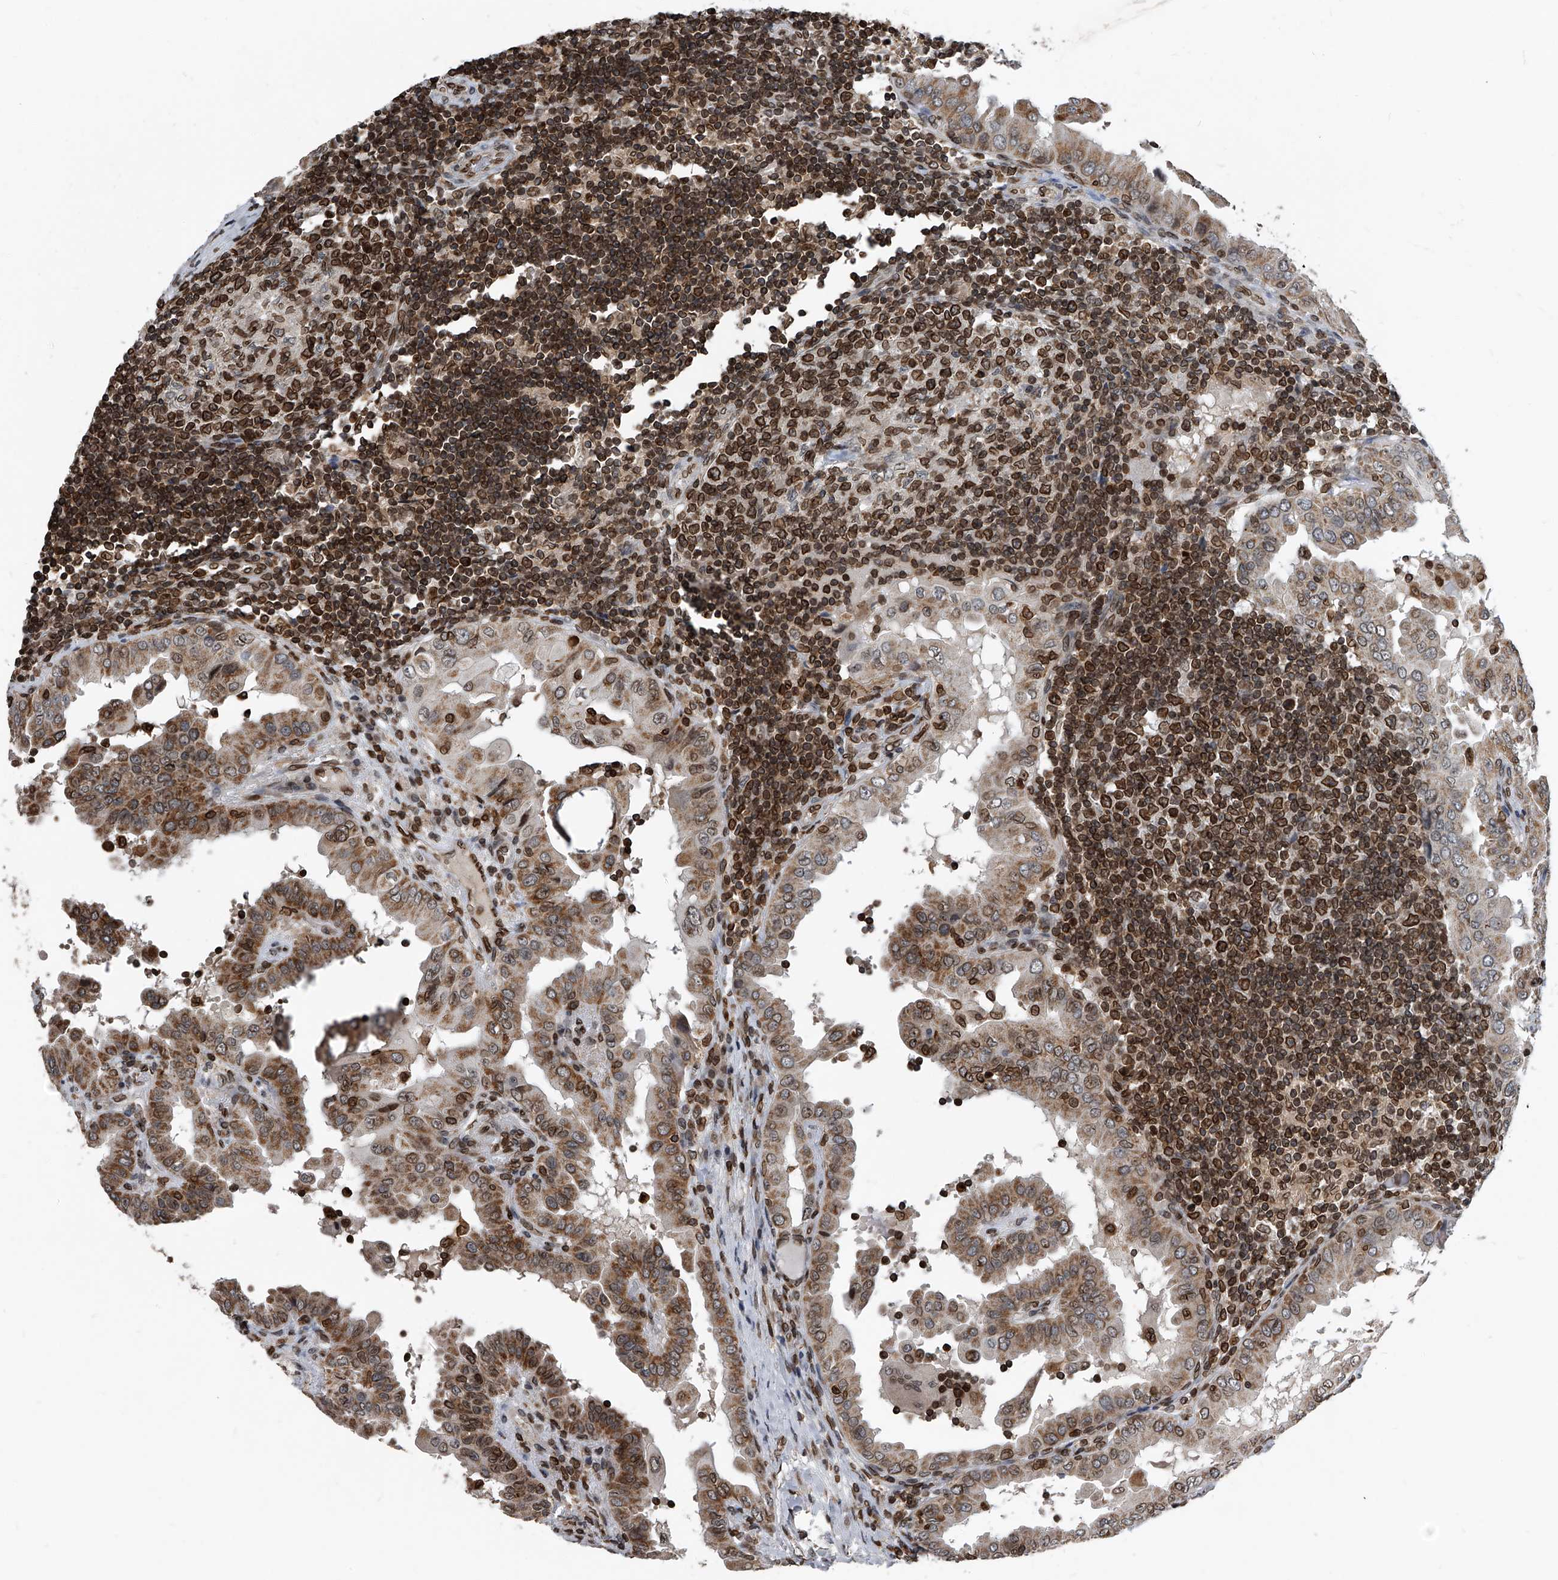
{"staining": {"intensity": "moderate", "quantity": ">75%", "location": "cytoplasmic/membranous,nuclear"}, "tissue": "thyroid cancer", "cell_type": "Tumor cells", "image_type": "cancer", "snomed": [{"axis": "morphology", "description": "Papillary adenocarcinoma, NOS"}, {"axis": "topography", "description": "Thyroid gland"}], "caption": "Immunohistochemistry of human thyroid cancer demonstrates medium levels of moderate cytoplasmic/membranous and nuclear positivity in approximately >75% of tumor cells.", "gene": "PHF20", "patient": {"sex": "male", "age": 33}}